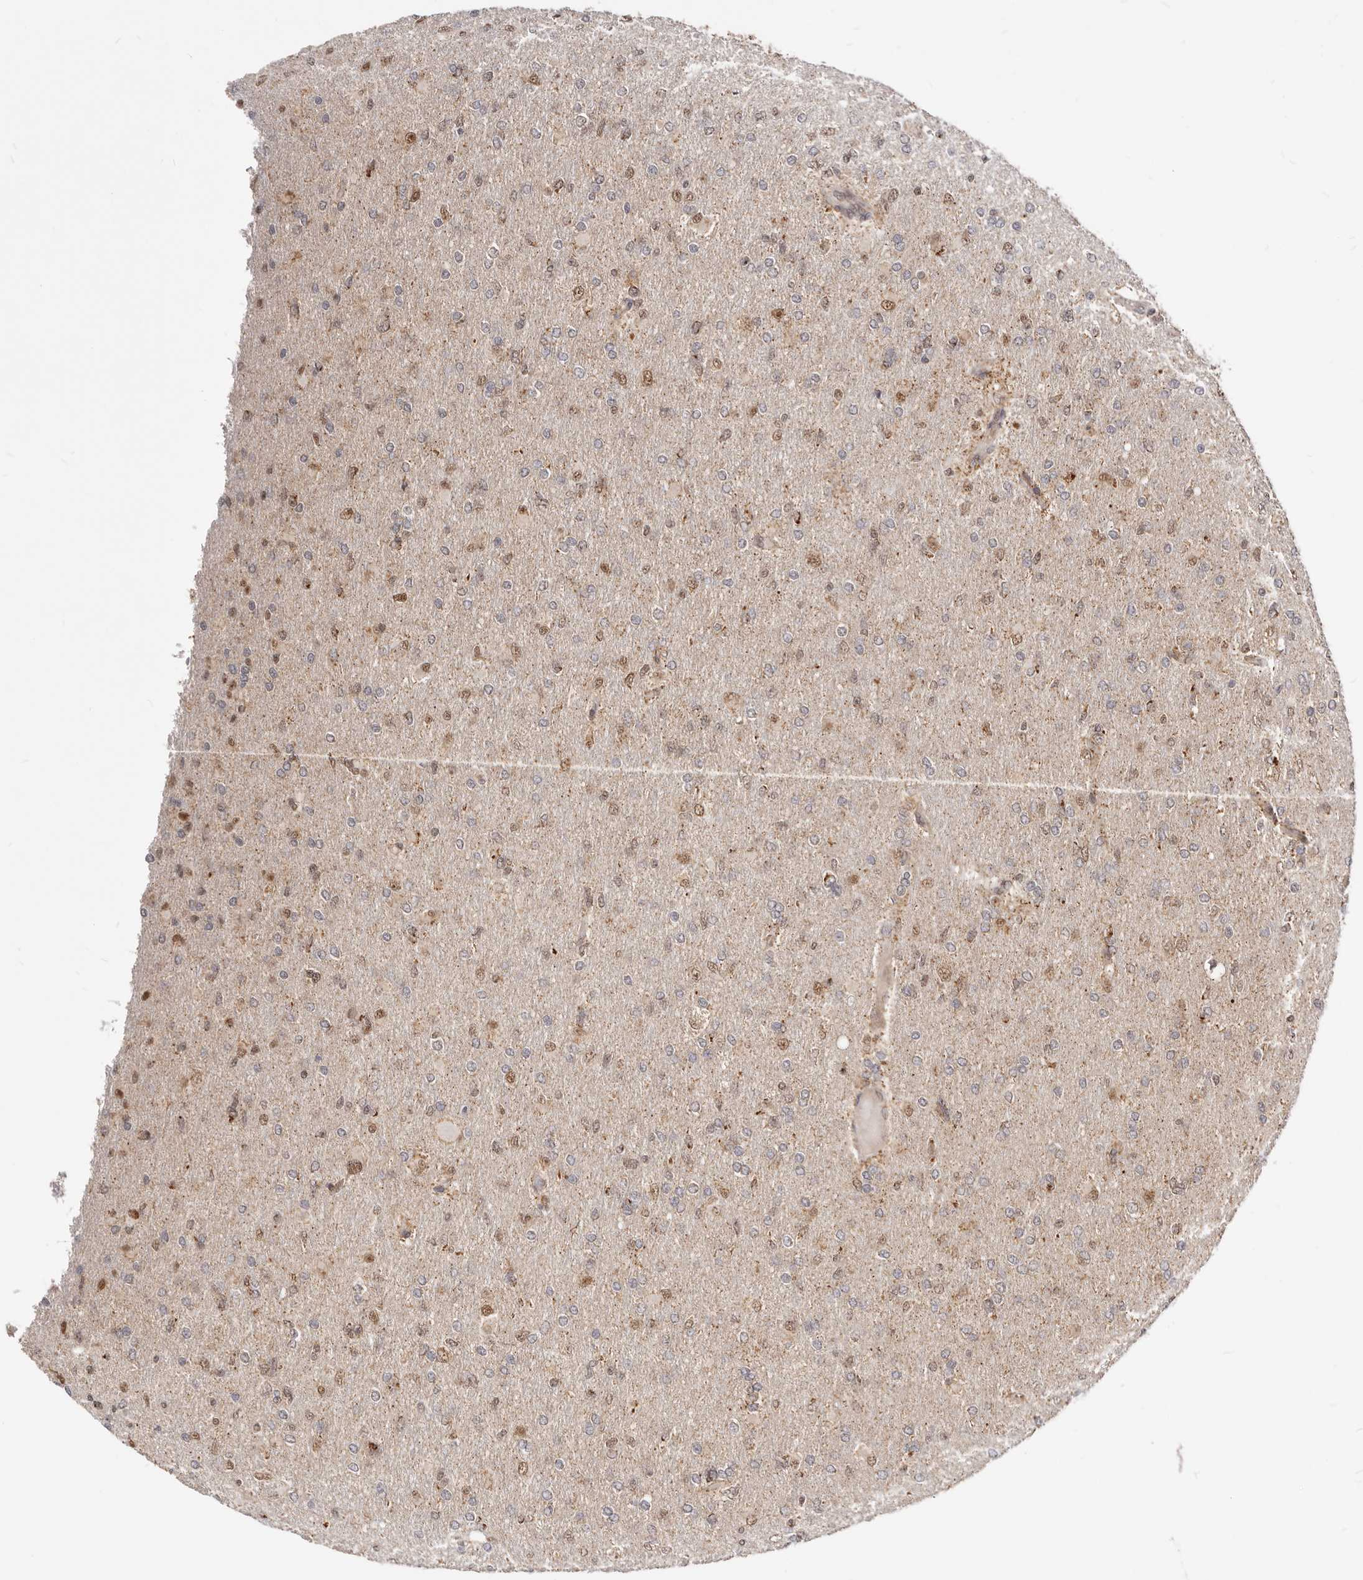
{"staining": {"intensity": "moderate", "quantity": ">75%", "location": "cytoplasmic/membranous,nuclear"}, "tissue": "glioma", "cell_type": "Tumor cells", "image_type": "cancer", "snomed": [{"axis": "morphology", "description": "Glioma, malignant, High grade"}, {"axis": "topography", "description": "Cerebral cortex"}], "caption": "Moderate cytoplasmic/membranous and nuclear expression is seen in about >75% of tumor cells in glioma. The staining was performed using DAB (3,3'-diaminobenzidine) to visualize the protein expression in brown, while the nuclei were stained in blue with hematoxylin (Magnification: 20x).", "gene": "SEC14L1", "patient": {"sex": "female", "age": 36}}